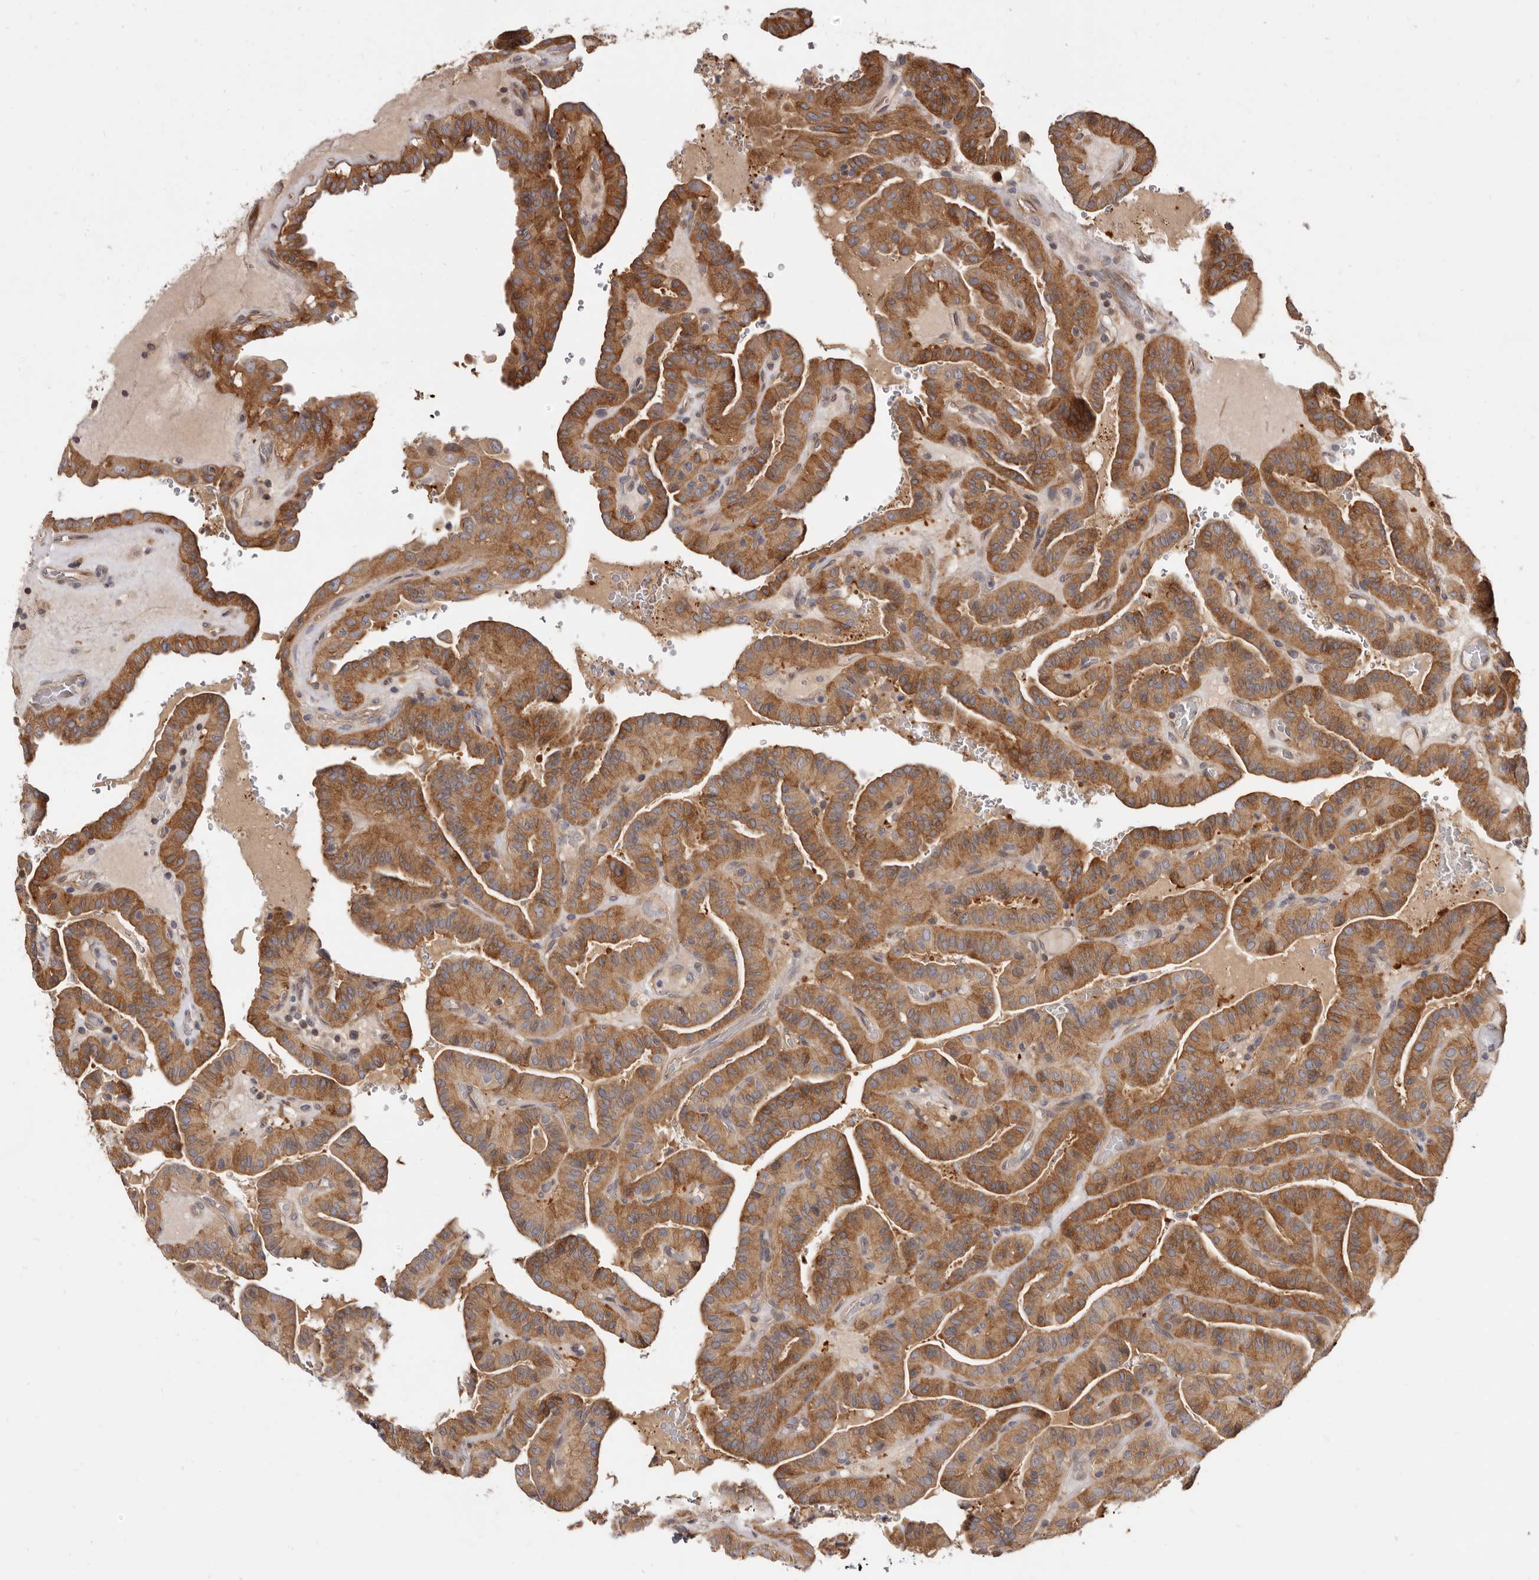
{"staining": {"intensity": "moderate", "quantity": ">75%", "location": "cytoplasmic/membranous"}, "tissue": "thyroid cancer", "cell_type": "Tumor cells", "image_type": "cancer", "snomed": [{"axis": "morphology", "description": "Papillary adenocarcinoma, NOS"}, {"axis": "topography", "description": "Thyroid gland"}], "caption": "Protein expression analysis of thyroid cancer (papillary adenocarcinoma) displays moderate cytoplasmic/membranous positivity in about >75% of tumor cells. The protein is shown in brown color, while the nuclei are stained blue.", "gene": "ADAMTS20", "patient": {"sex": "male", "age": 77}}